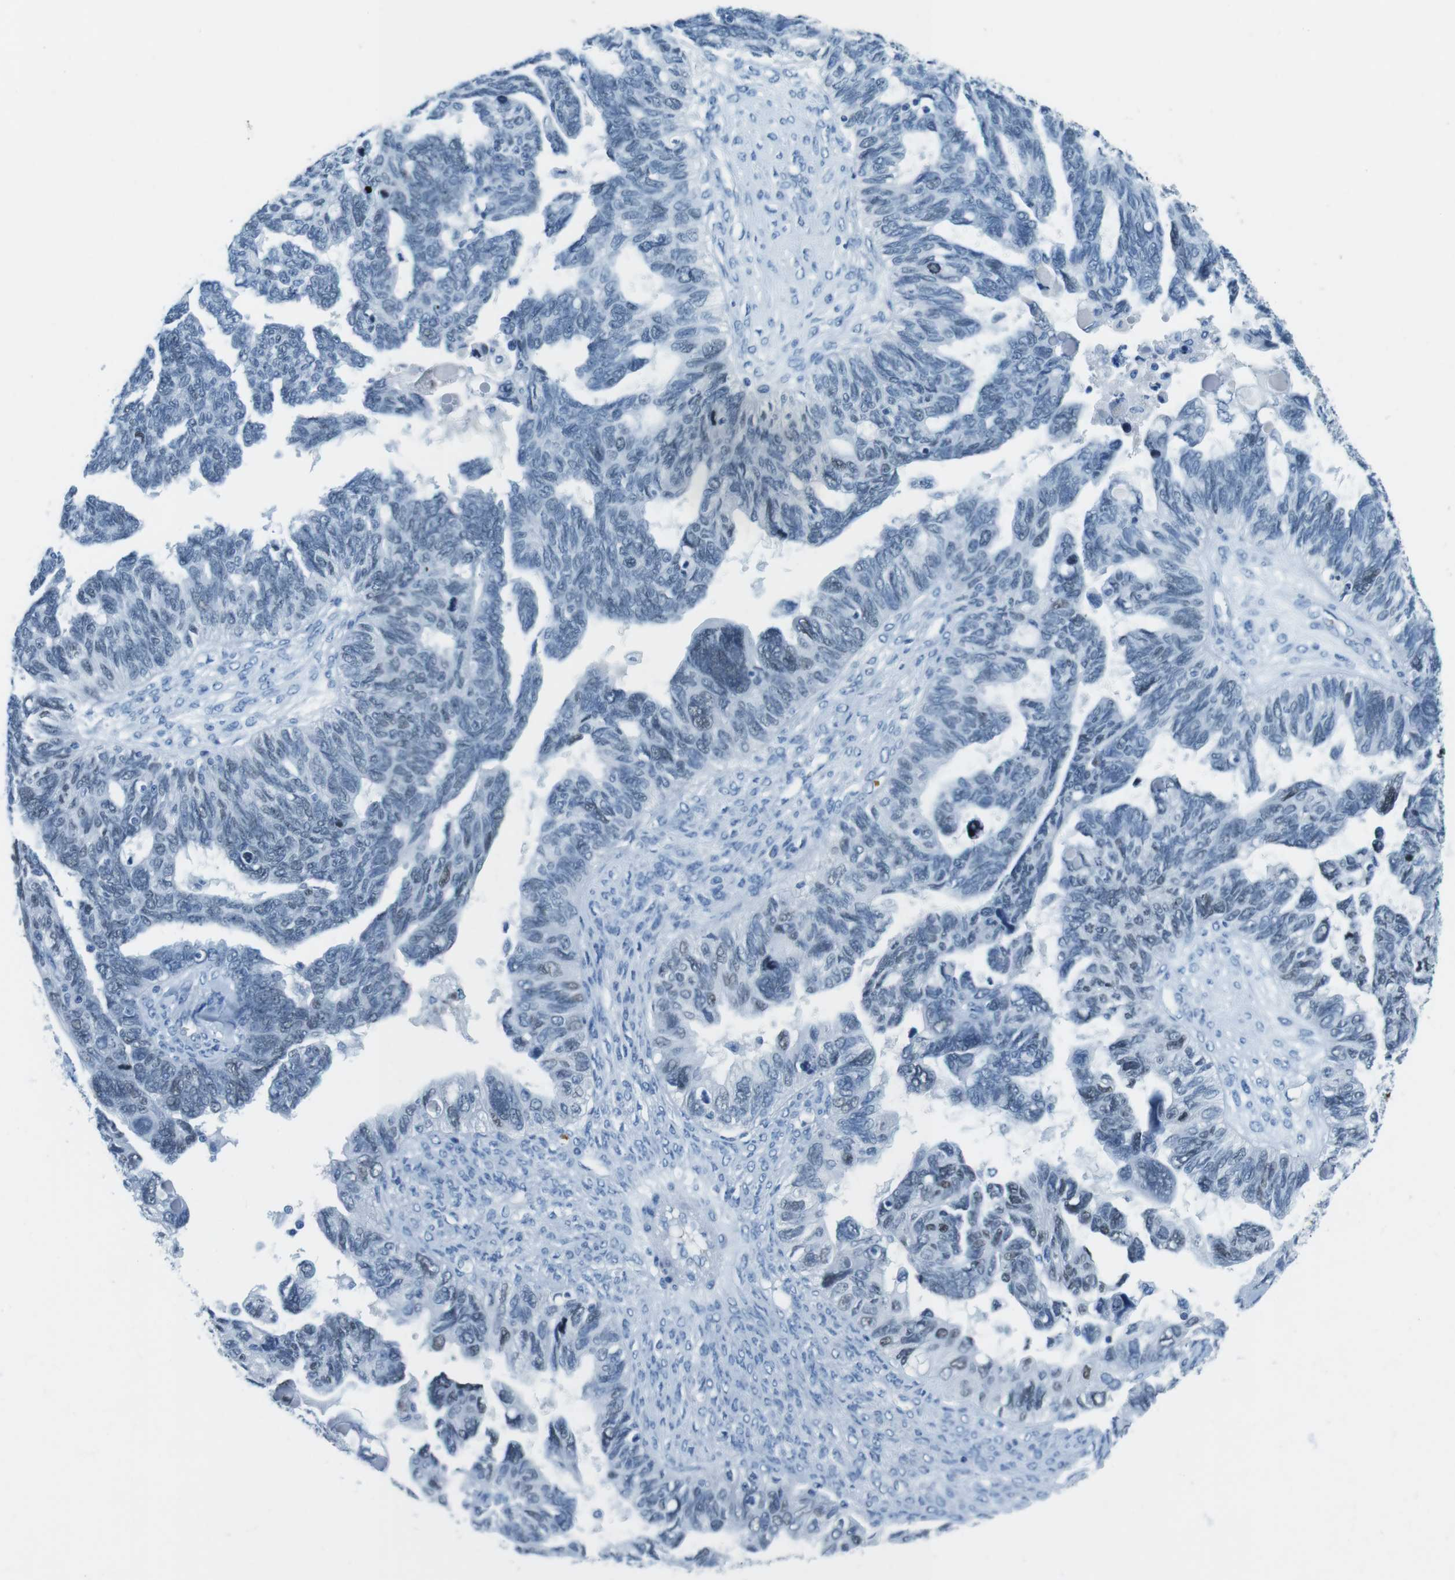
{"staining": {"intensity": "weak", "quantity": "<25%", "location": "nuclear"}, "tissue": "ovarian cancer", "cell_type": "Tumor cells", "image_type": "cancer", "snomed": [{"axis": "morphology", "description": "Cystadenocarcinoma, serous, NOS"}, {"axis": "topography", "description": "Ovary"}], "caption": "Immunohistochemistry (IHC) histopathology image of neoplastic tissue: human ovarian cancer stained with DAB (3,3'-diaminobenzidine) reveals no significant protein expression in tumor cells. Nuclei are stained in blue.", "gene": "TFAP2C", "patient": {"sex": "female", "age": 79}}